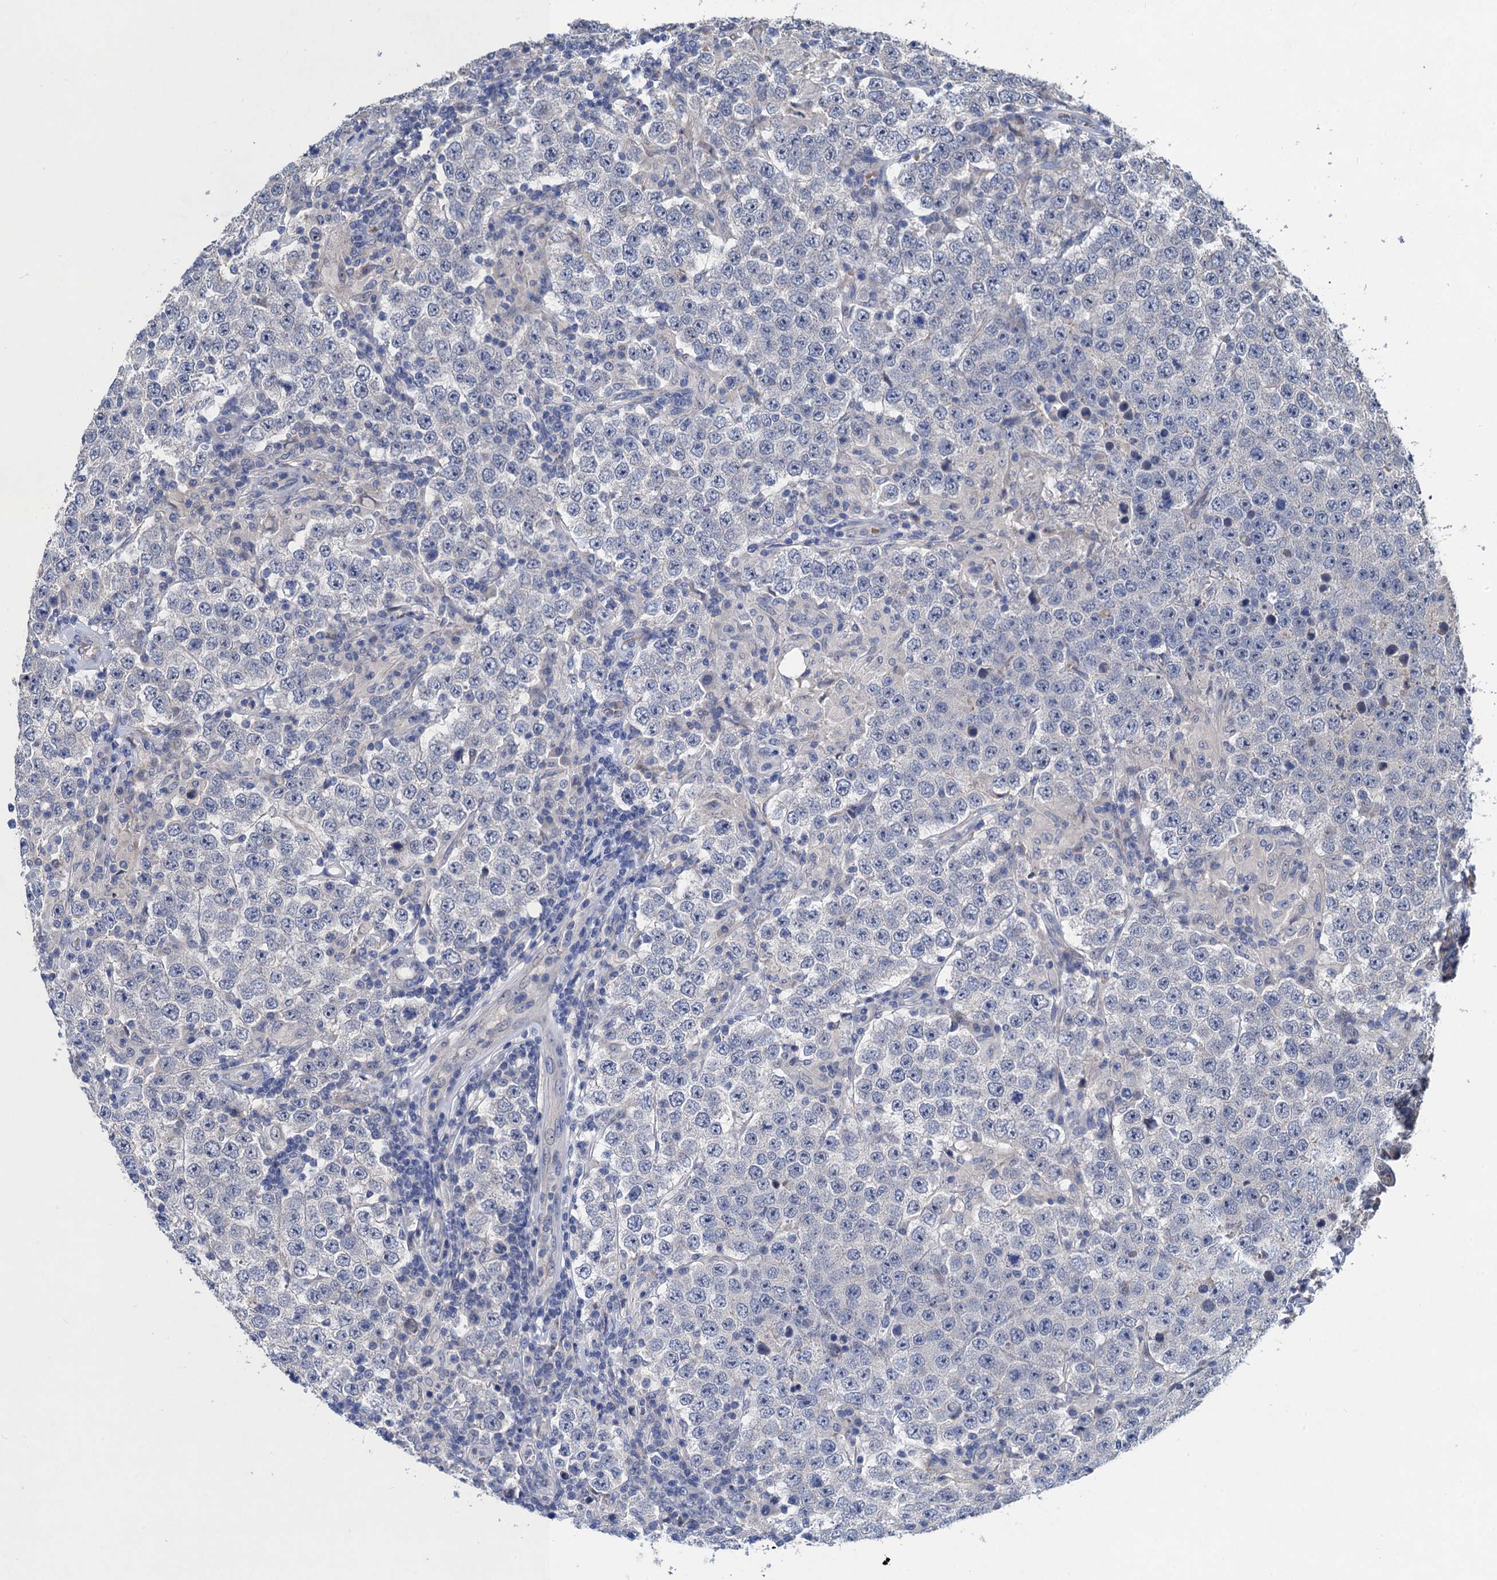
{"staining": {"intensity": "negative", "quantity": "none", "location": "none"}, "tissue": "testis cancer", "cell_type": "Tumor cells", "image_type": "cancer", "snomed": [{"axis": "morphology", "description": "Normal tissue, NOS"}, {"axis": "morphology", "description": "Urothelial carcinoma, High grade"}, {"axis": "morphology", "description": "Seminoma, NOS"}, {"axis": "morphology", "description": "Carcinoma, Embryonal, NOS"}, {"axis": "topography", "description": "Urinary bladder"}, {"axis": "topography", "description": "Testis"}], "caption": "Tumor cells show no significant protein staining in testis cancer (seminoma).", "gene": "TRAF7", "patient": {"sex": "male", "age": 41}}